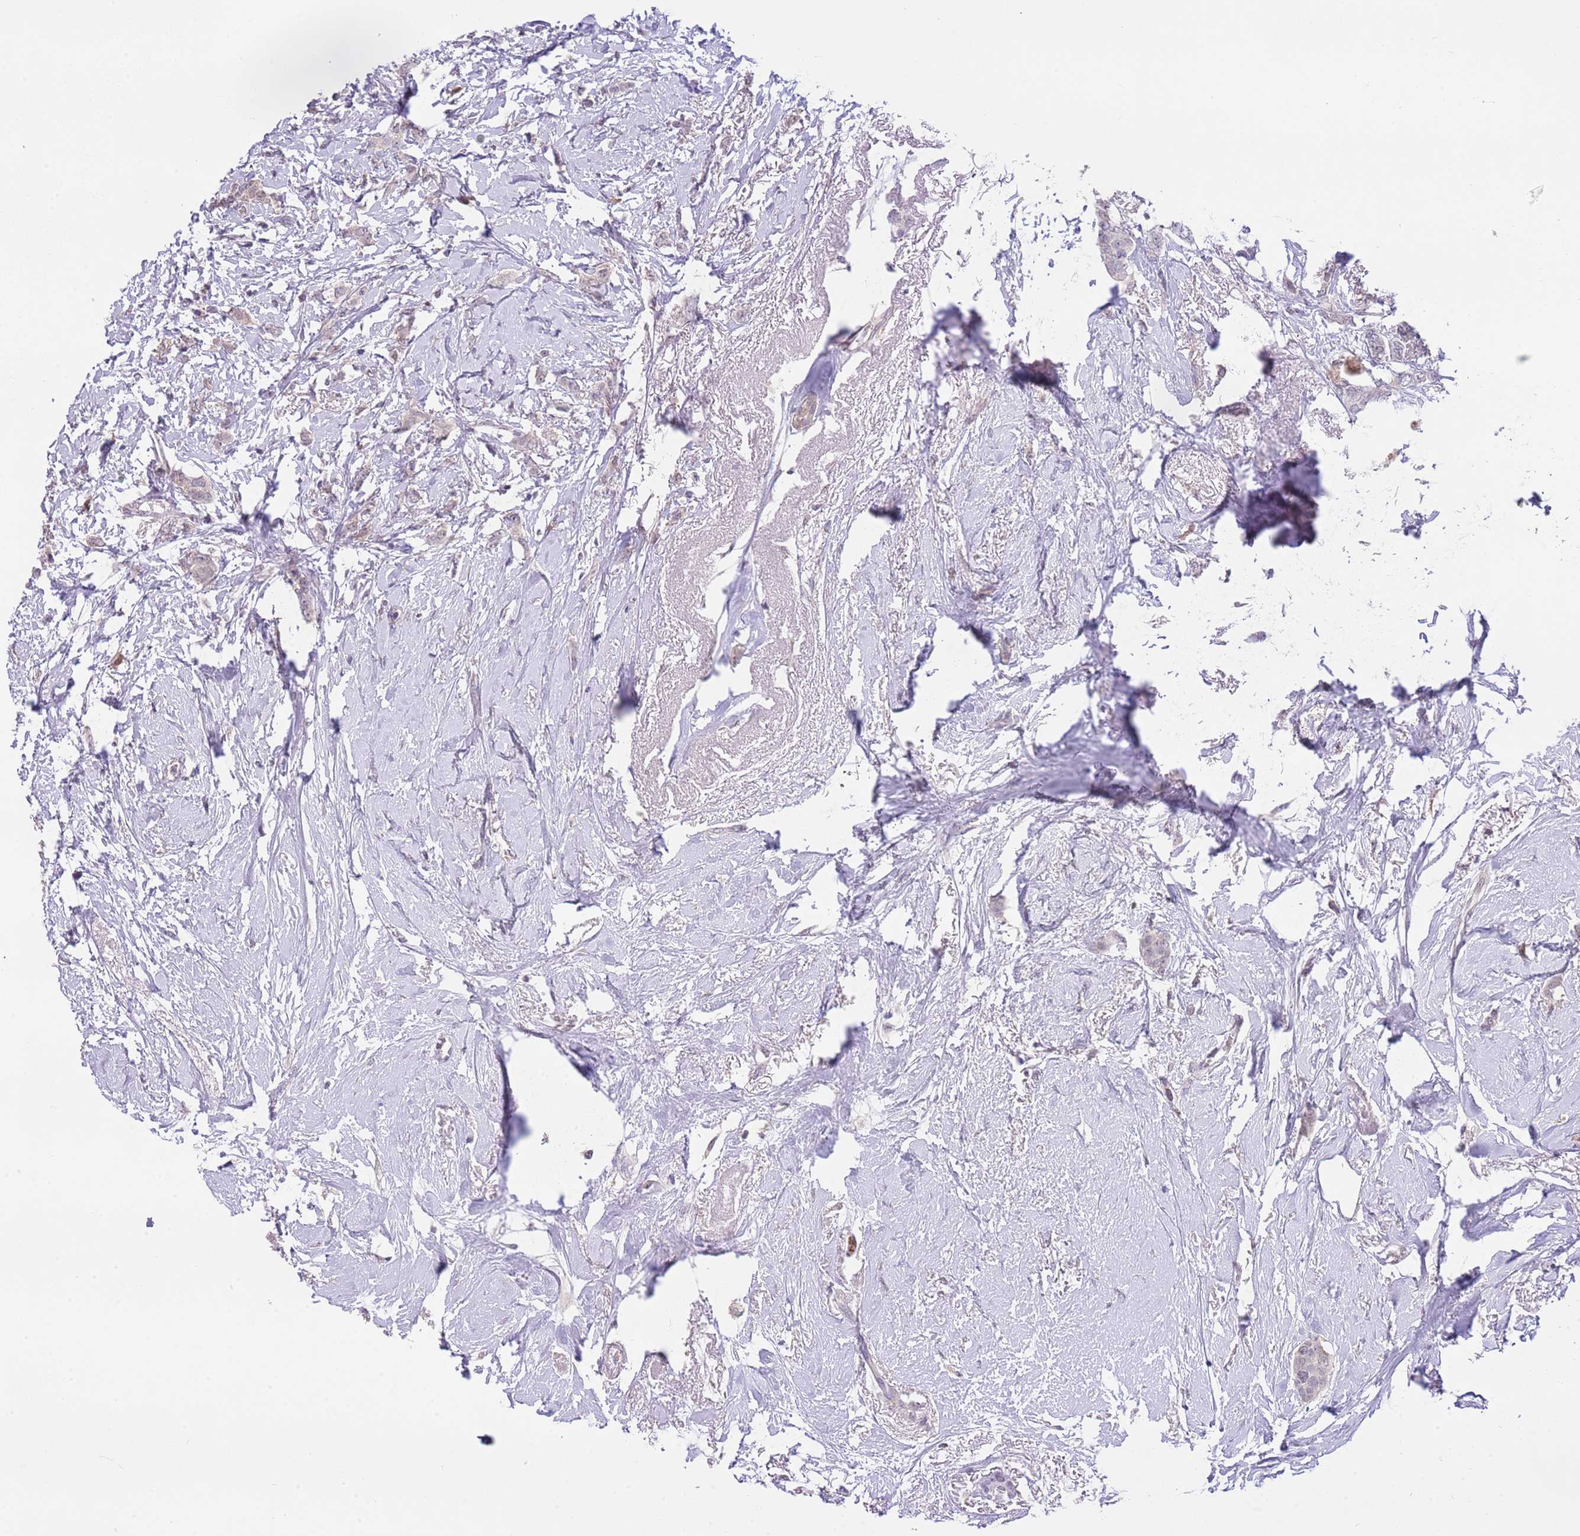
{"staining": {"intensity": "negative", "quantity": "none", "location": "none"}, "tissue": "breast cancer", "cell_type": "Tumor cells", "image_type": "cancer", "snomed": [{"axis": "morphology", "description": "Duct carcinoma"}, {"axis": "topography", "description": "Breast"}], "caption": "DAB immunohistochemical staining of breast infiltrating ductal carcinoma shows no significant staining in tumor cells.", "gene": "GALK2", "patient": {"sex": "female", "age": 72}}